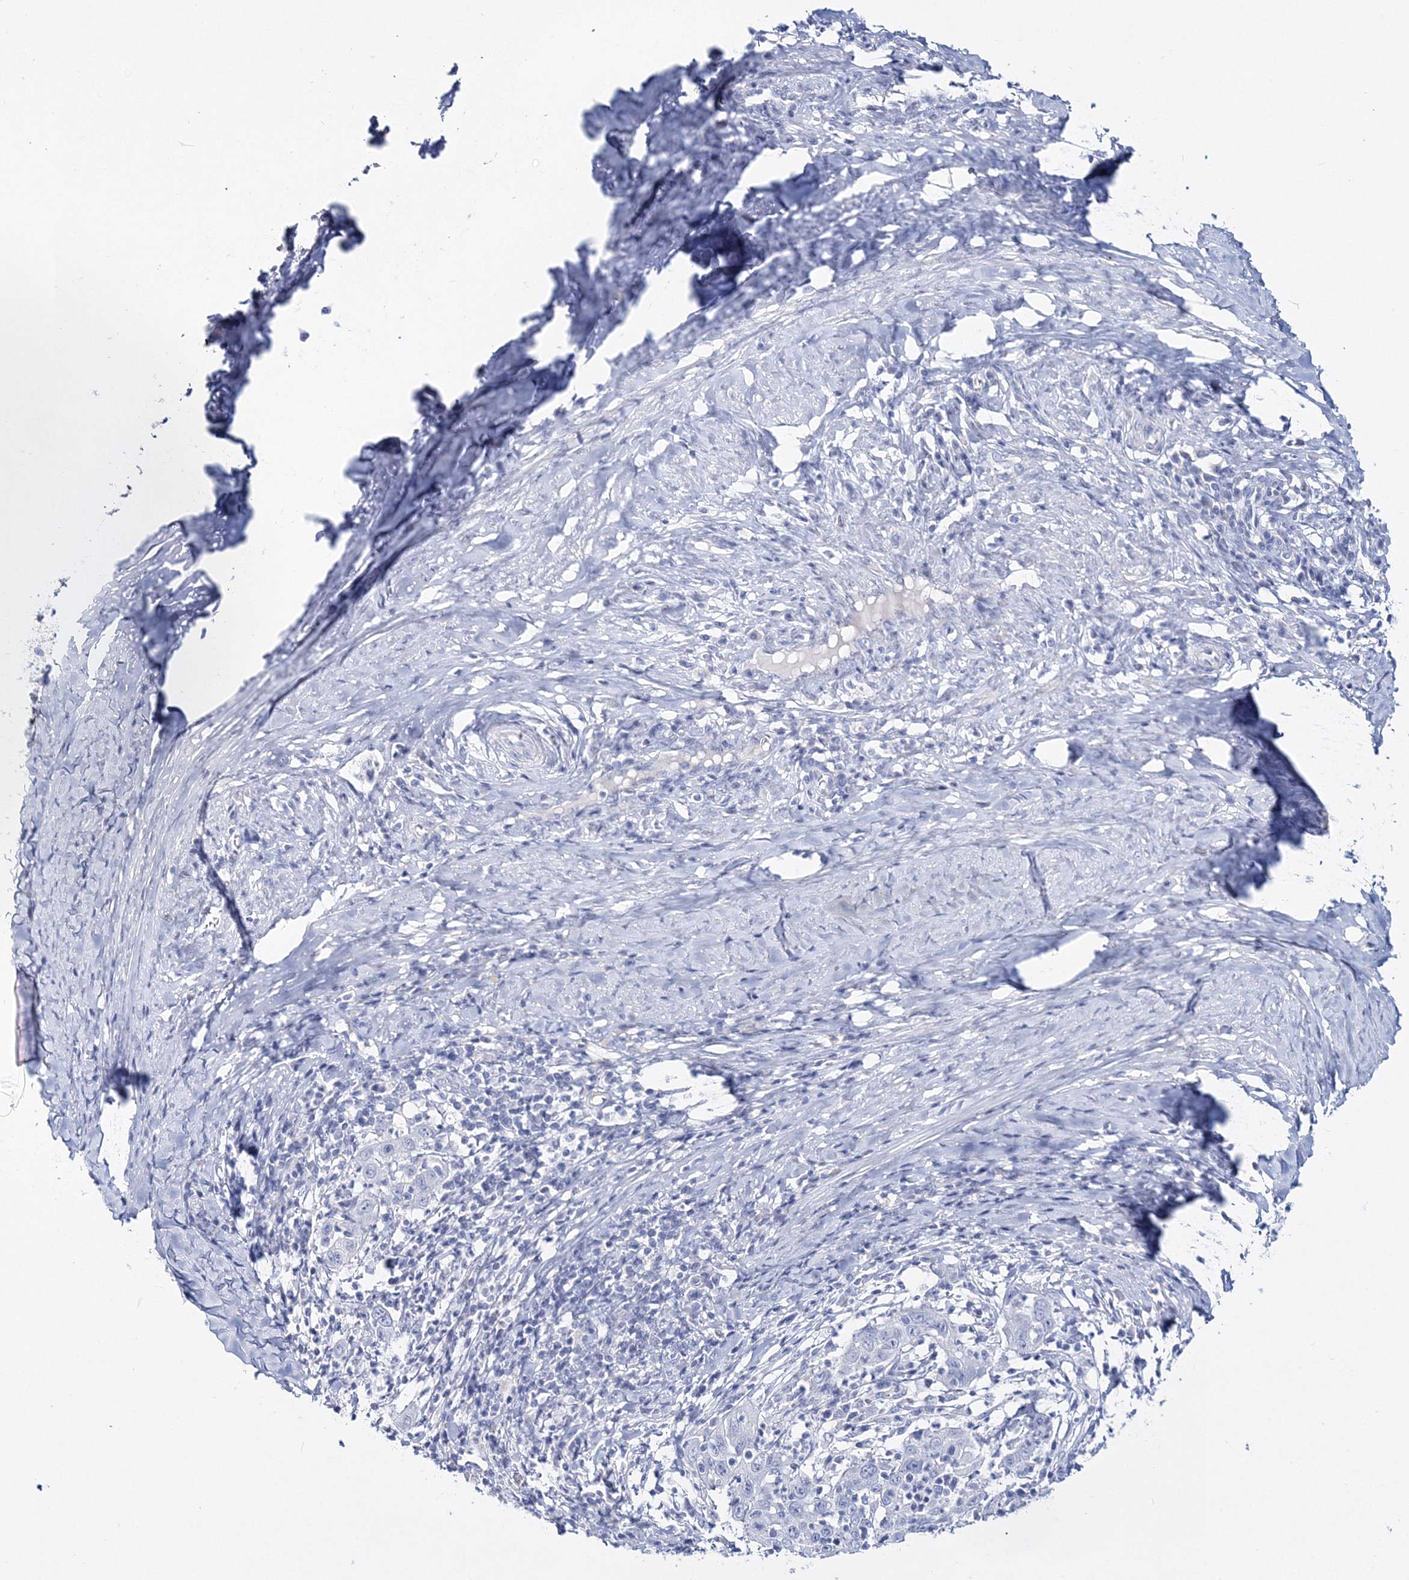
{"staining": {"intensity": "negative", "quantity": "none", "location": "none"}, "tissue": "cervical cancer", "cell_type": "Tumor cells", "image_type": "cancer", "snomed": [{"axis": "morphology", "description": "Squamous cell carcinoma, NOS"}, {"axis": "topography", "description": "Cervix"}], "caption": "DAB immunohistochemical staining of human cervical squamous cell carcinoma demonstrates no significant staining in tumor cells. The staining was performed using DAB to visualize the protein expression in brown, while the nuclei were stained in blue with hematoxylin (Magnification: 20x).", "gene": "MYOZ2", "patient": {"sex": "female", "age": 46}}